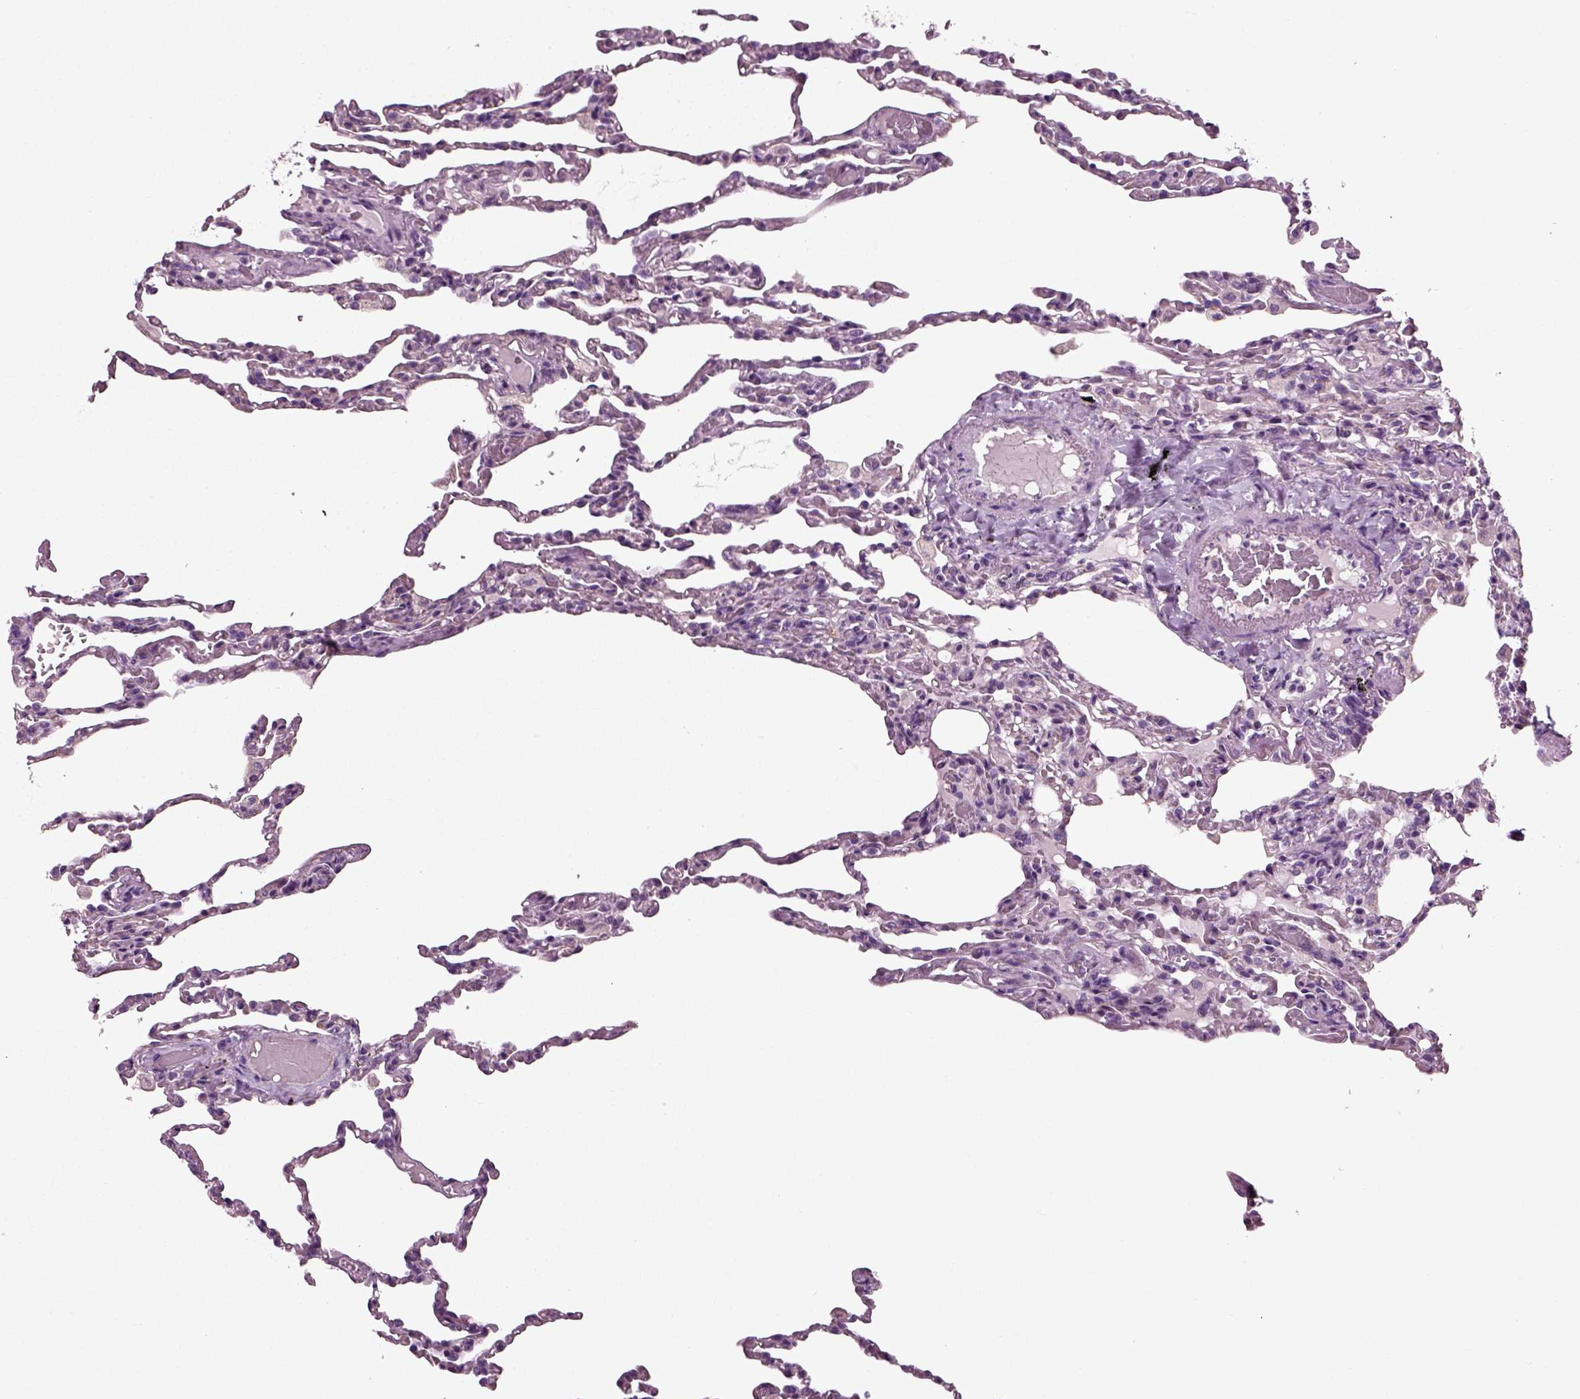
{"staining": {"intensity": "negative", "quantity": "none", "location": "none"}, "tissue": "lung", "cell_type": "Alveolar cells", "image_type": "normal", "snomed": [{"axis": "morphology", "description": "Normal tissue, NOS"}, {"axis": "topography", "description": "Lung"}], "caption": "Immunohistochemistry micrograph of unremarkable human lung stained for a protein (brown), which reveals no staining in alveolar cells.", "gene": "DEFB118", "patient": {"sex": "female", "age": 43}}